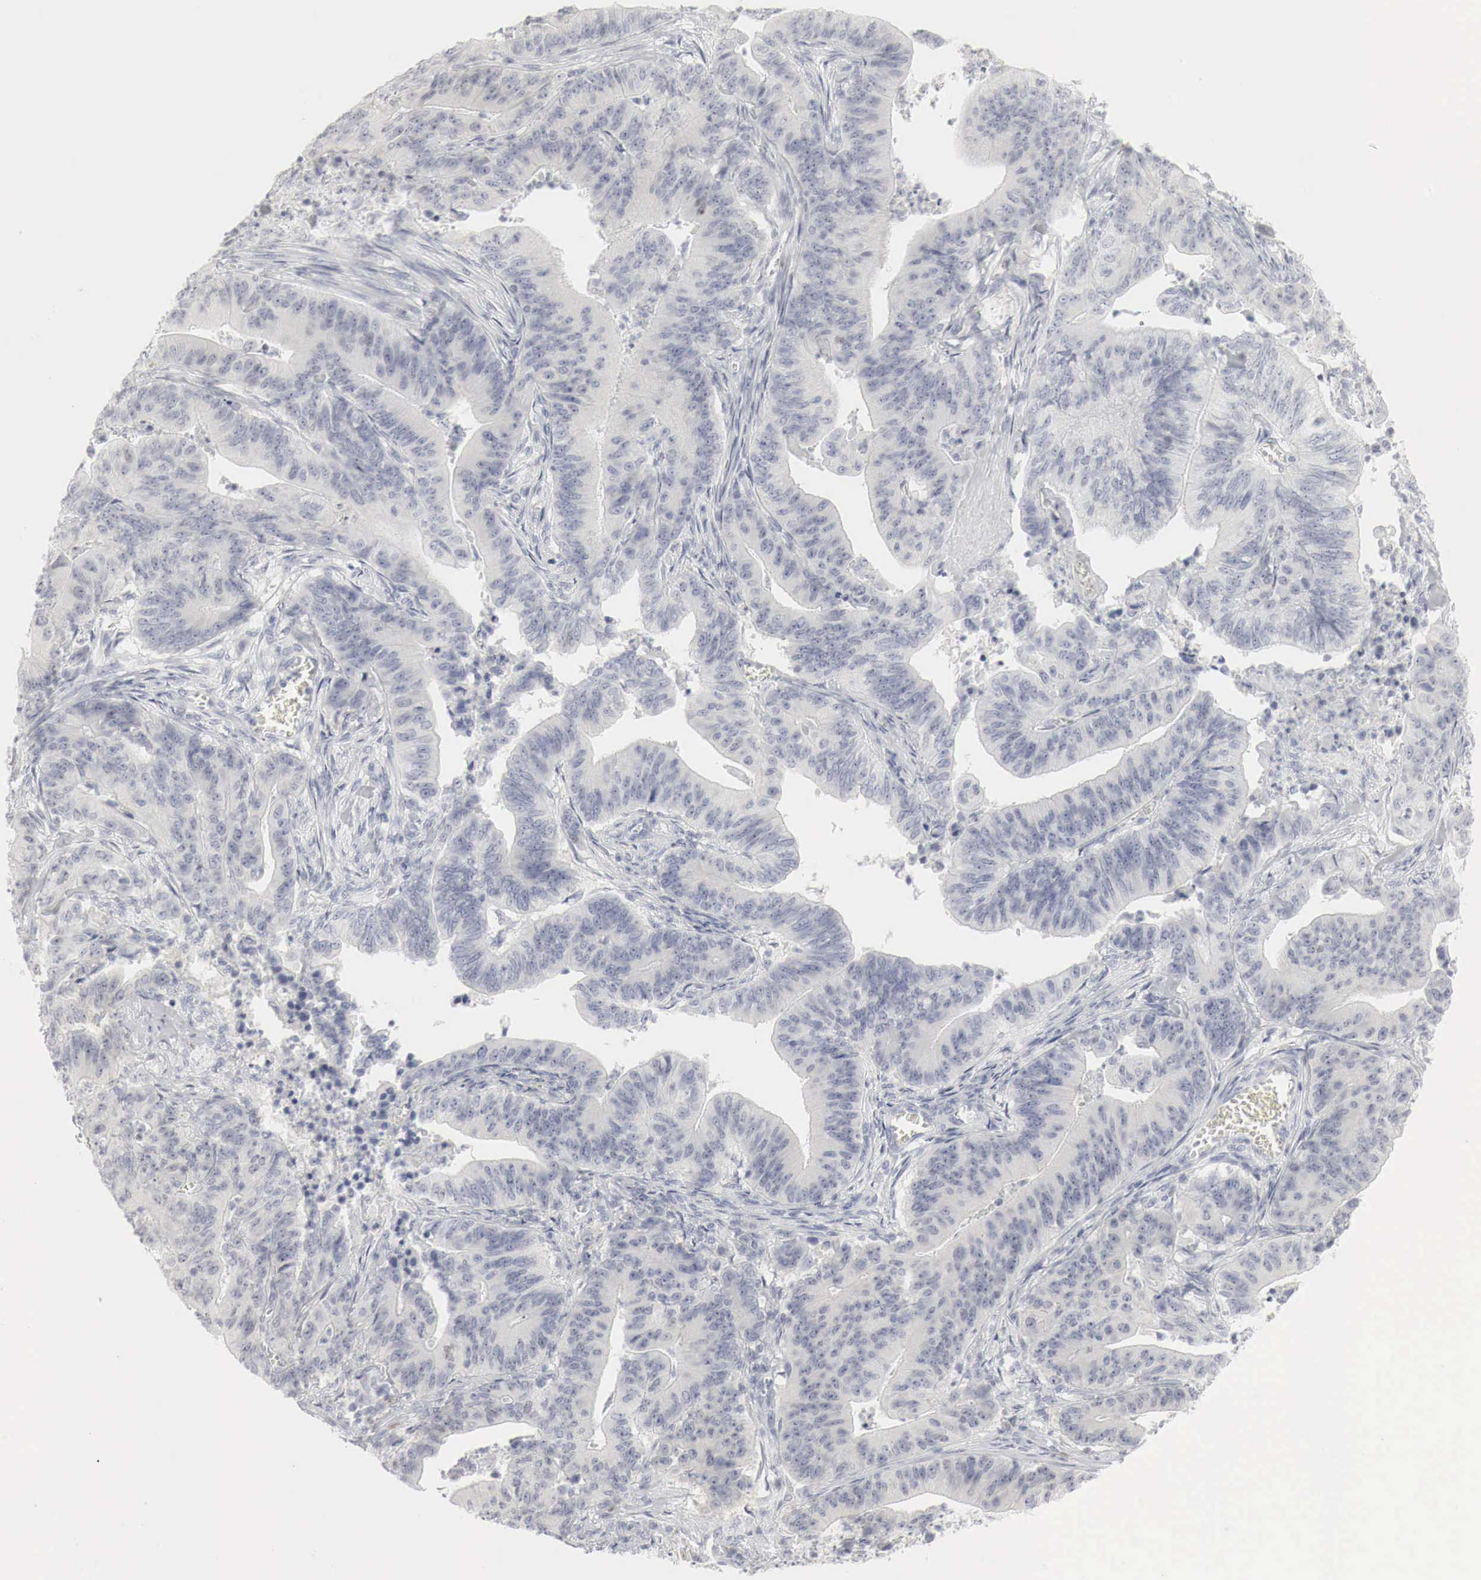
{"staining": {"intensity": "negative", "quantity": "none", "location": "none"}, "tissue": "stomach cancer", "cell_type": "Tumor cells", "image_type": "cancer", "snomed": [{"axis": "morphology", "description": "Adenocarcinoma, NOS"}, {"axis": "topography", "description": "Stomach, lower"}], "caption": "Adenocarcinoma (stomach) was stained to show a protein in brown. There is no significant positivity in tumor cells. Brightfield microscopy of immunohistochemistry stained with DAB (3,3'-diaminobenzidine) (brown) and hematoxylin (blue), captured at high magnification.", "gene": "TP63", "patient": {"sex": "female", "age": 86}}